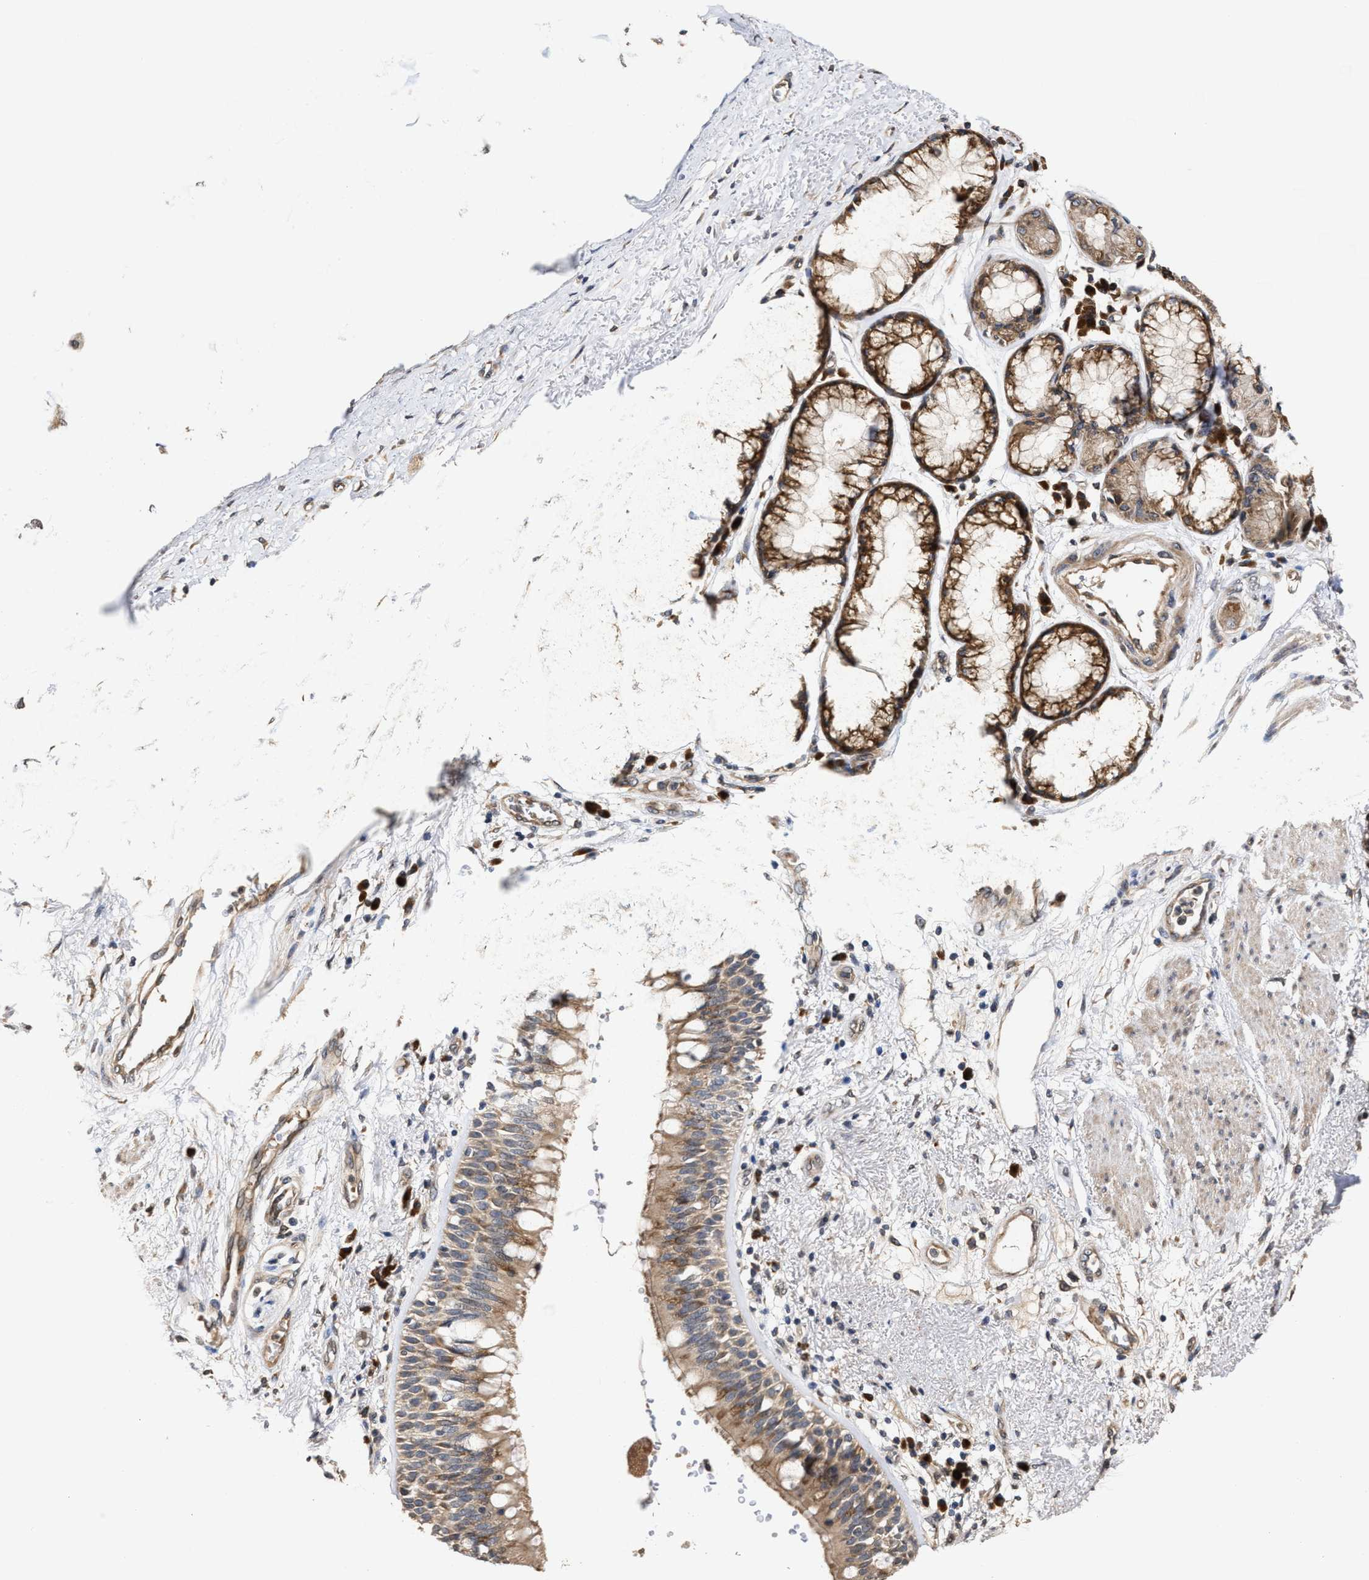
{"staining": {"intensity": "moderate", "quantity": ">75%", "location": "cytoplasmic/membranous"}, "tissue": "bronchus", "cell_type": "Respiratory epithelial cells", "image_type": "normal", "snomed": [{"axis": "morphology", "description": "Normal tissue, NOS"}, {"axis": "morphology", "description": "Adenocarcinoma, NOS"}, {"axis": "morphology", "description": "Adenocarcinoma, metastatic, NOS"}, {"axis": "topography", "description": "Lymph node"}, {"axis": "topography", "description": "Bronchus"}, {"axis": "topography", "description": "Lung"}], "caption": "IHC histopathology image of benign bronchus: human bronchus stained using IHC exhibits medium levels of moderate protein expression localized specifically in the cytoplasmic/membranous of respiratory epithelial cells, appearing as a cytoplasmic/membranous brown color.", "gene": "SAR1A", "patient": {"sex": "female", "age": 54}}